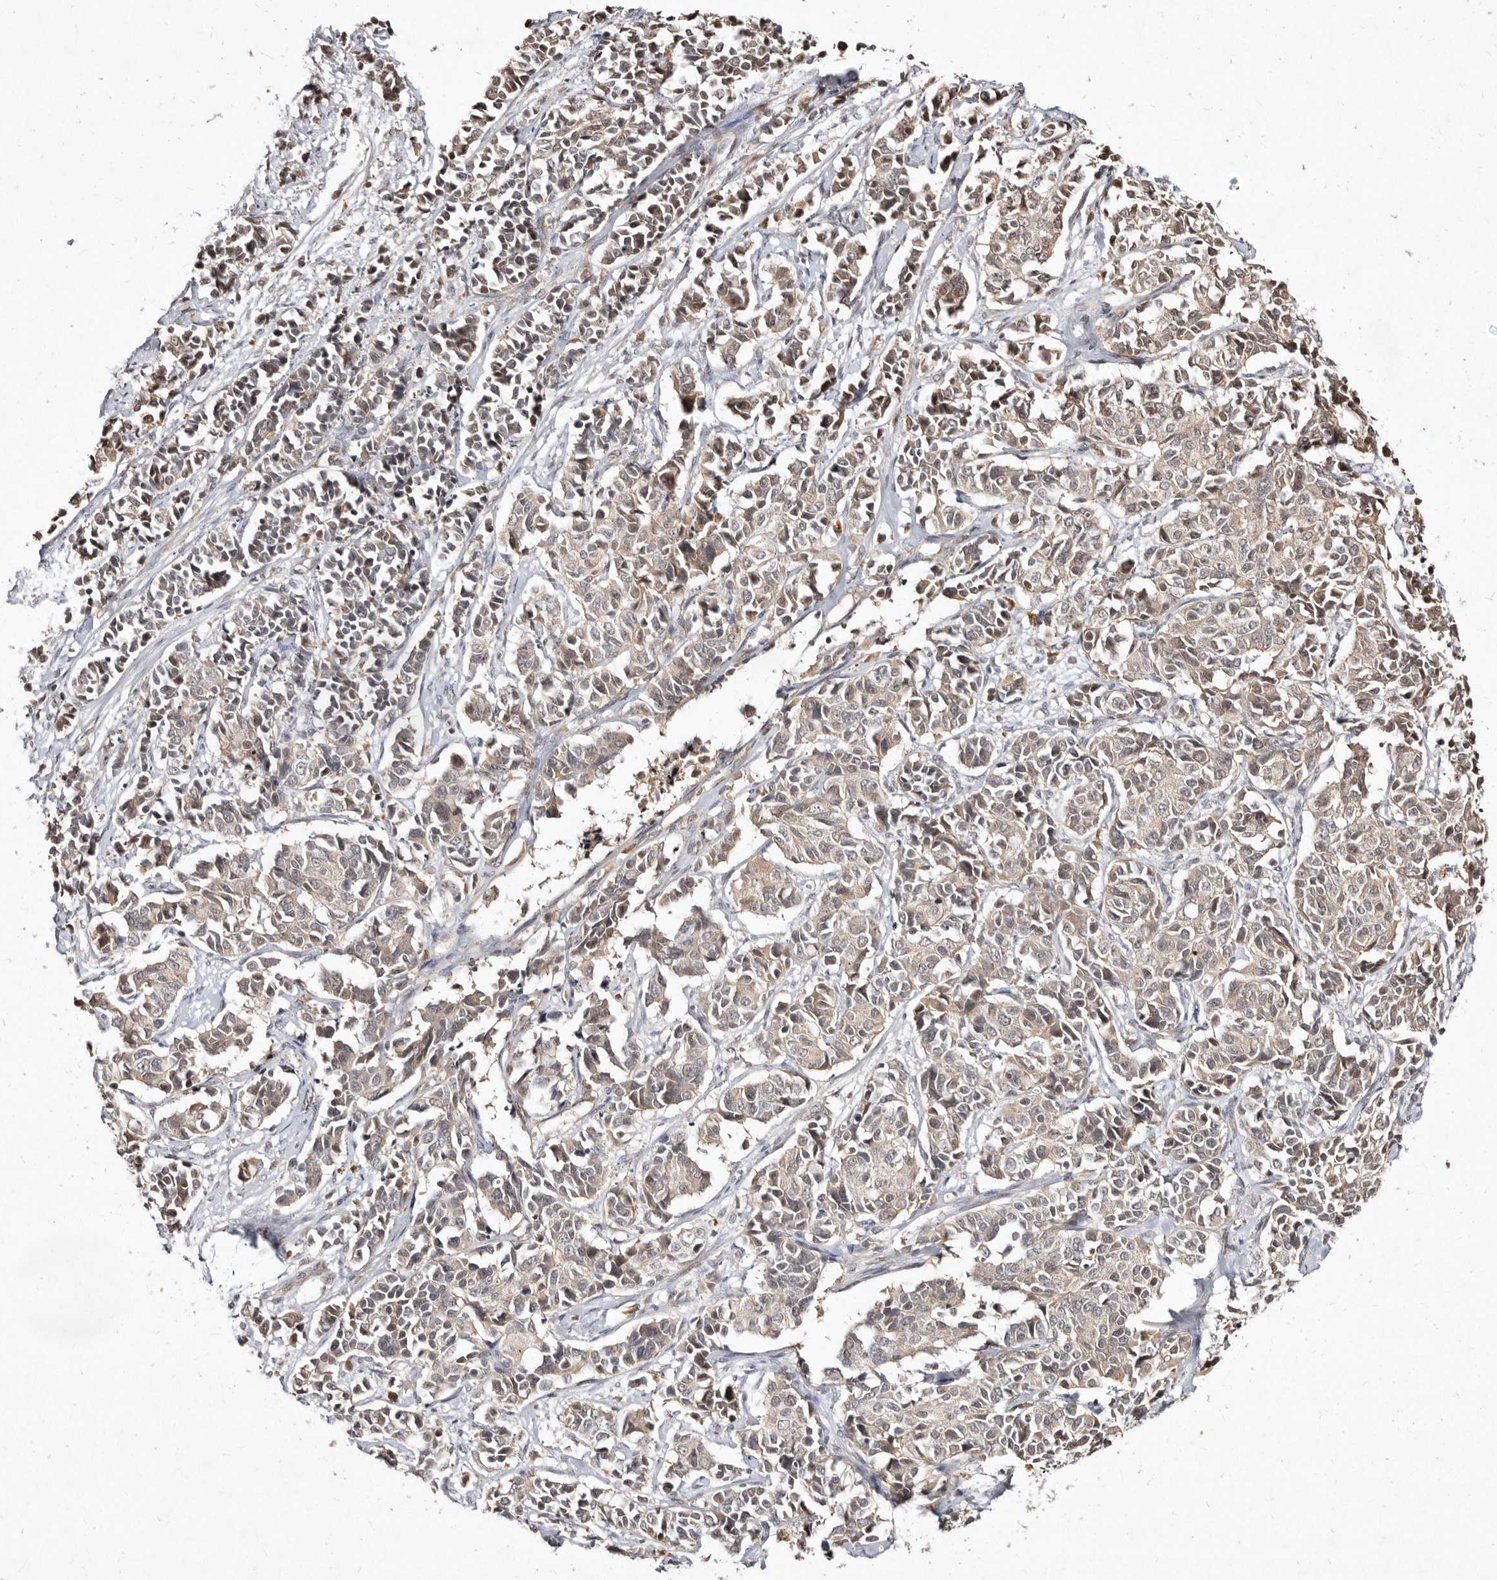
{"staining": {"intensity": "weak", "quantity": ">75%", "location": "cytoplasmic/membranous"}, "tissue": "cervical cancer", "cell_type": "Tumor cells", "image_type": "cancer", "snomed": [{"axis": "morphology", "description": "Normal tissue, NOS"}, {"axis": "morphology", "description": "Squamous cell carcinoma, NOS"}, {"axis": "topography", "description": "Cervix"}], "caption": "Protein staining of cervical squamous cell carcinoma tissue reveals weak cytoplasmic/membranous expression in approximately >75% of tumor cells.", "gene": "LCORL", "patient": {"sex": "female", "age": 35}}